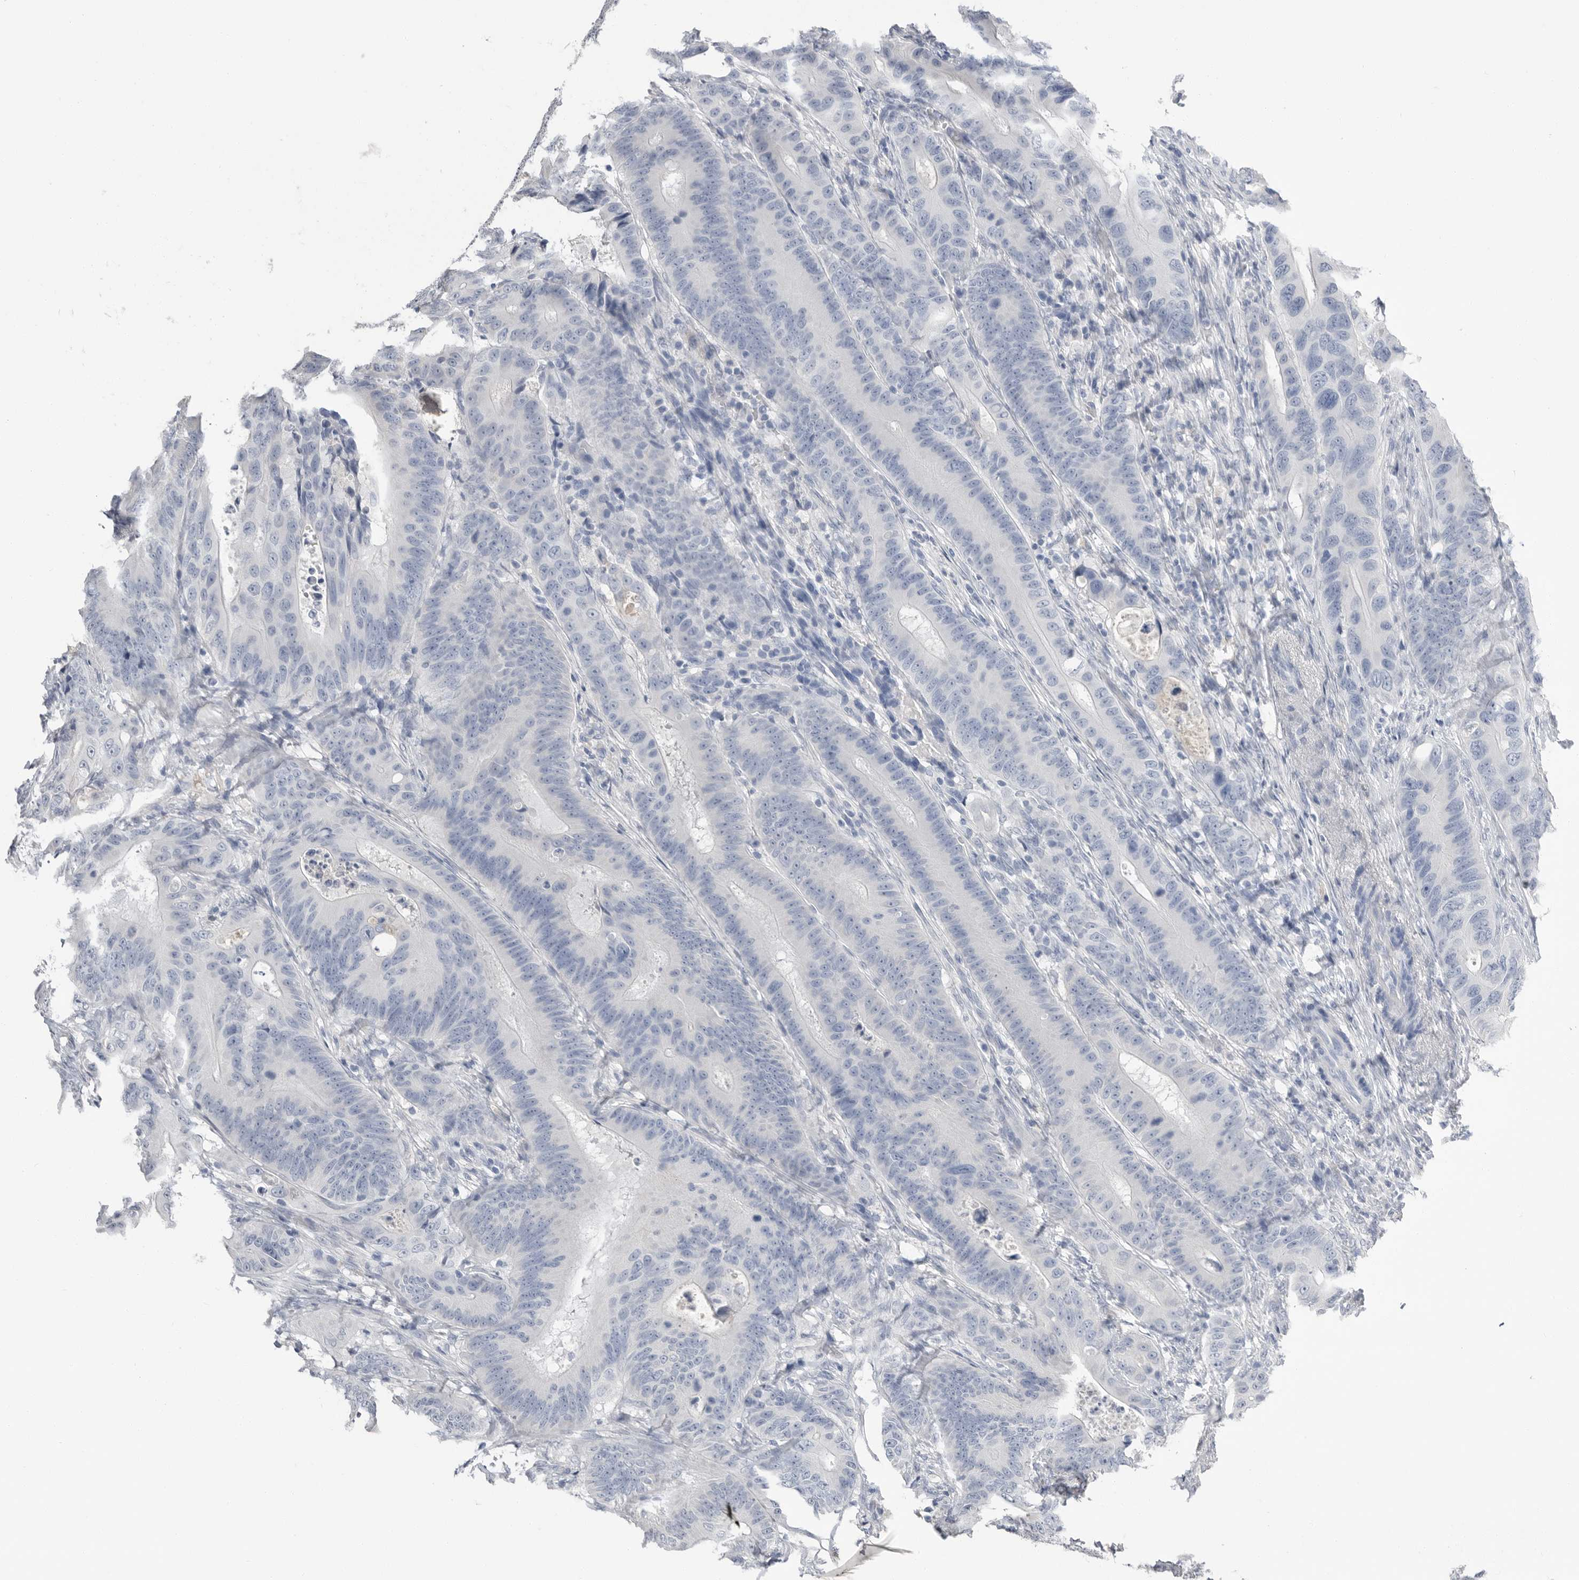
{"staining": {"intensity": "negative", "quantity": "none", "location": "none"}, "tissue": "colorectal cancer", "cell_type": "Tumor cells", "image_type": "cancer", "snomed": [{"axis": "morphology", "description": "Adenocarcinoma, NOS"}, {"axis": "topography", "description": "Colon"}], "caption": "Colorectal cancer (adenocarcinoma) stained for a protein using IHC shows no staining tumor cells.", "gene": "APOA2", "patient": {"sex": "male", "age": 83}}